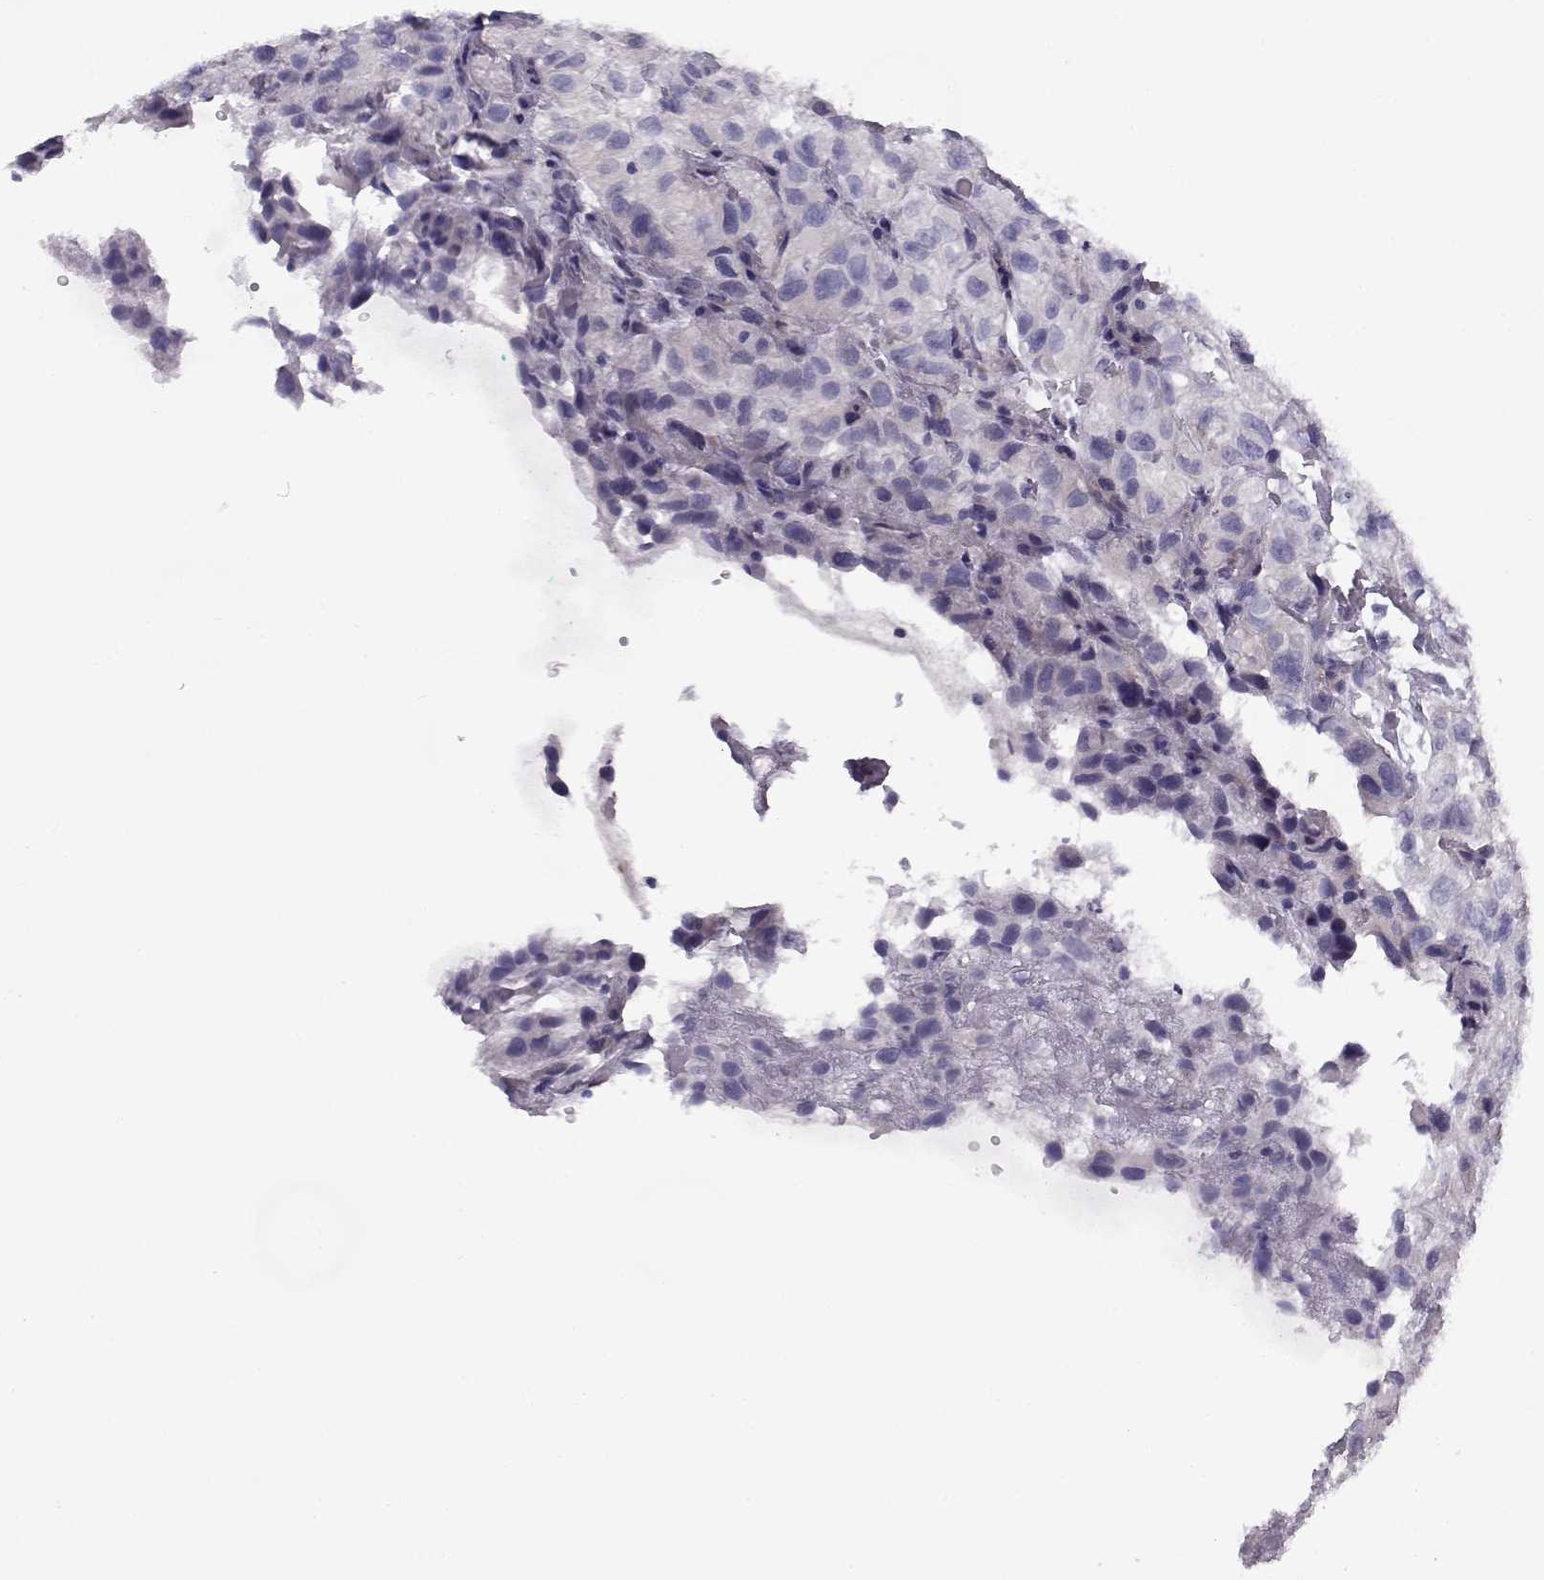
{"staining": {"intensity": "negative", "quantity": "none", "location": "none"}, "tissue": "renal cancer", "cell_type": "Tumor cells", "image_type": "cancer", "snomed": [{"axis": "morphology", "description": "Adenocarcinoma, NOS"}, {"axis": "topography", "description": "Kidney"}], "caption": "The immunohistochemistry micrograph has no significant expression in tumor cells of adenocarcinoma (renal) tissue.", "gene": "CREB3L3", "patient": {"sex": "male", "age": 64}}